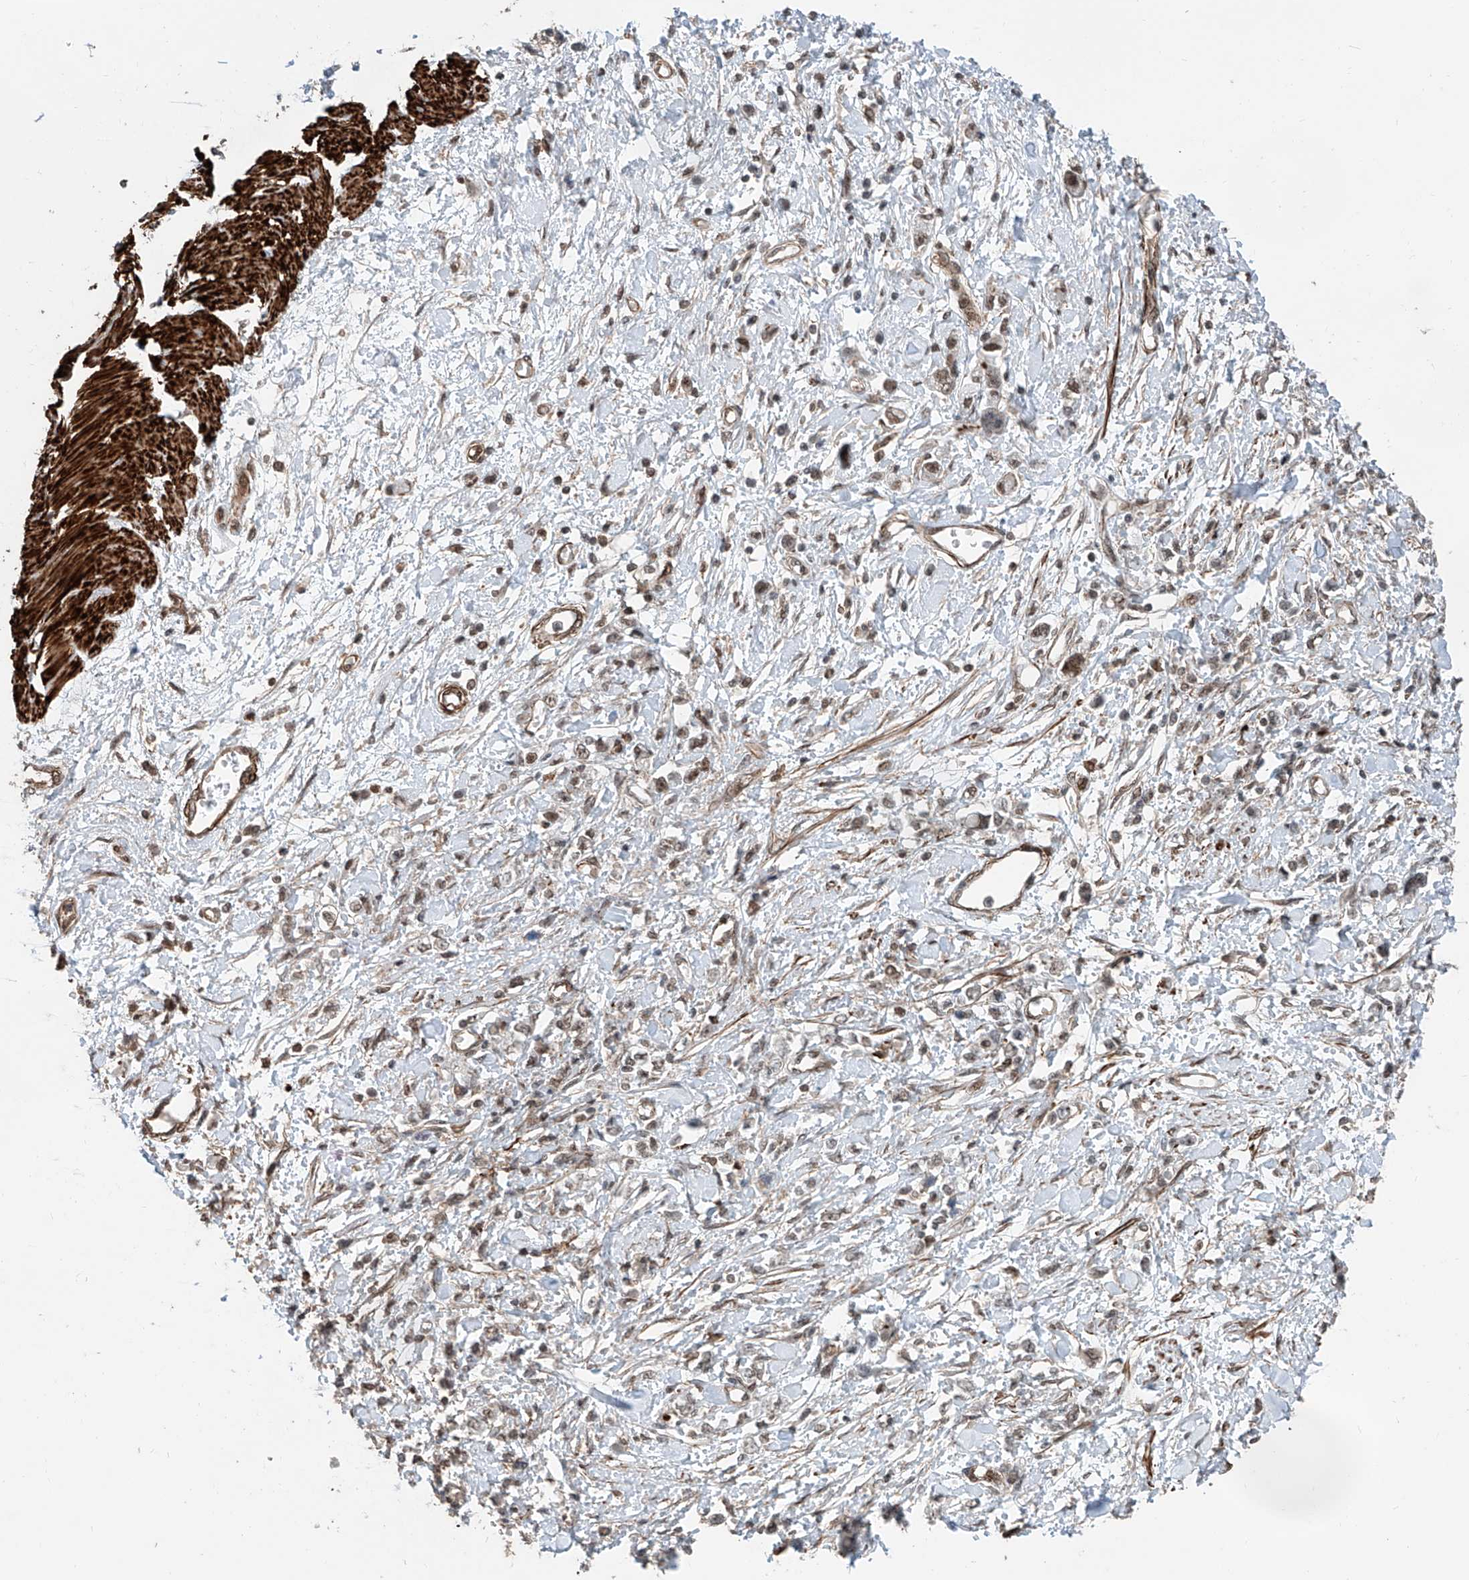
{"staining": {"intensity": "weak", "quantity": "25%-75%", "location": "nuclear"}, "tissue": "stomach cancer", "cell_type": "Tumor cells", "image_type": "cancer", "snomed": [{"axis": "morphology", "description": "Adenocarcinoma, NOS"}, {"axis": "topography", "description": "Stomach"}], "caption": "Immunohistochemistry photomicrograph of stomach cancer (adenocarcinoma) stained for a protein (brown), which exhibits low levels of weak nuclear staining in about 25%-75% of tumor cells.", "gene": "SDE2", "patient": {"sex": "female", "age": 76}}